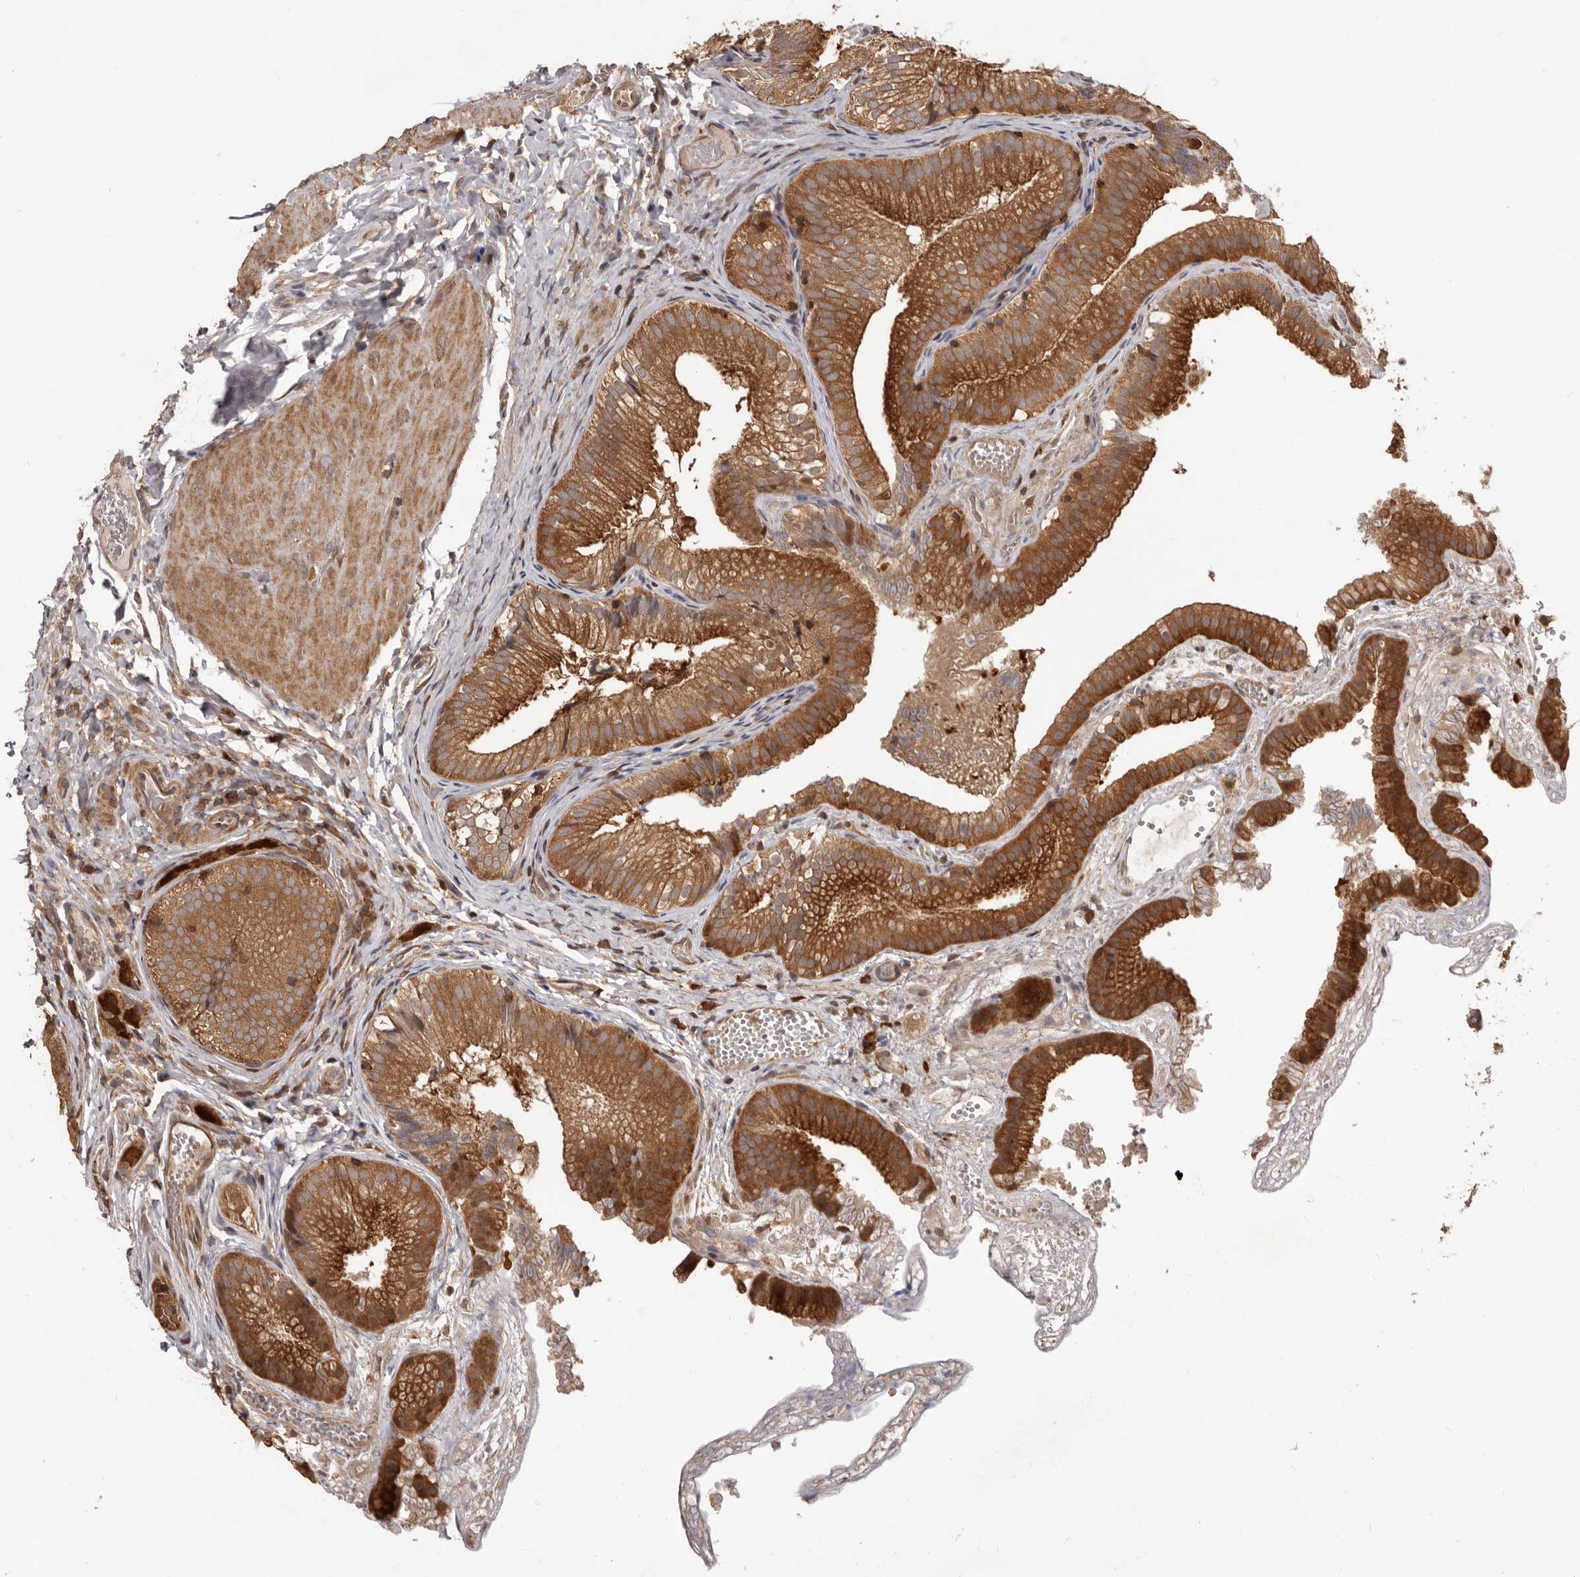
{"staining": {"intensity": "strong", "quantity": ">75%", "location": "cytoplasmic/membranous"}, "tissue": "gallbladder", "cell_type": "Glandular cells", "image_type": "normal", "snomed": [{"axis": "morphology", "description": "Normal tissue, NOS"}, {"axis": "topography", "description": "Gallbladder"}], "caption": "Protein expression analysis of benign human gallbladder reveals strong cytoplasmic/membranous positivity in approximately >75% of glandular cells.", "gene": "HBS1L", "patient": {"sex": "female", "age": 30}}